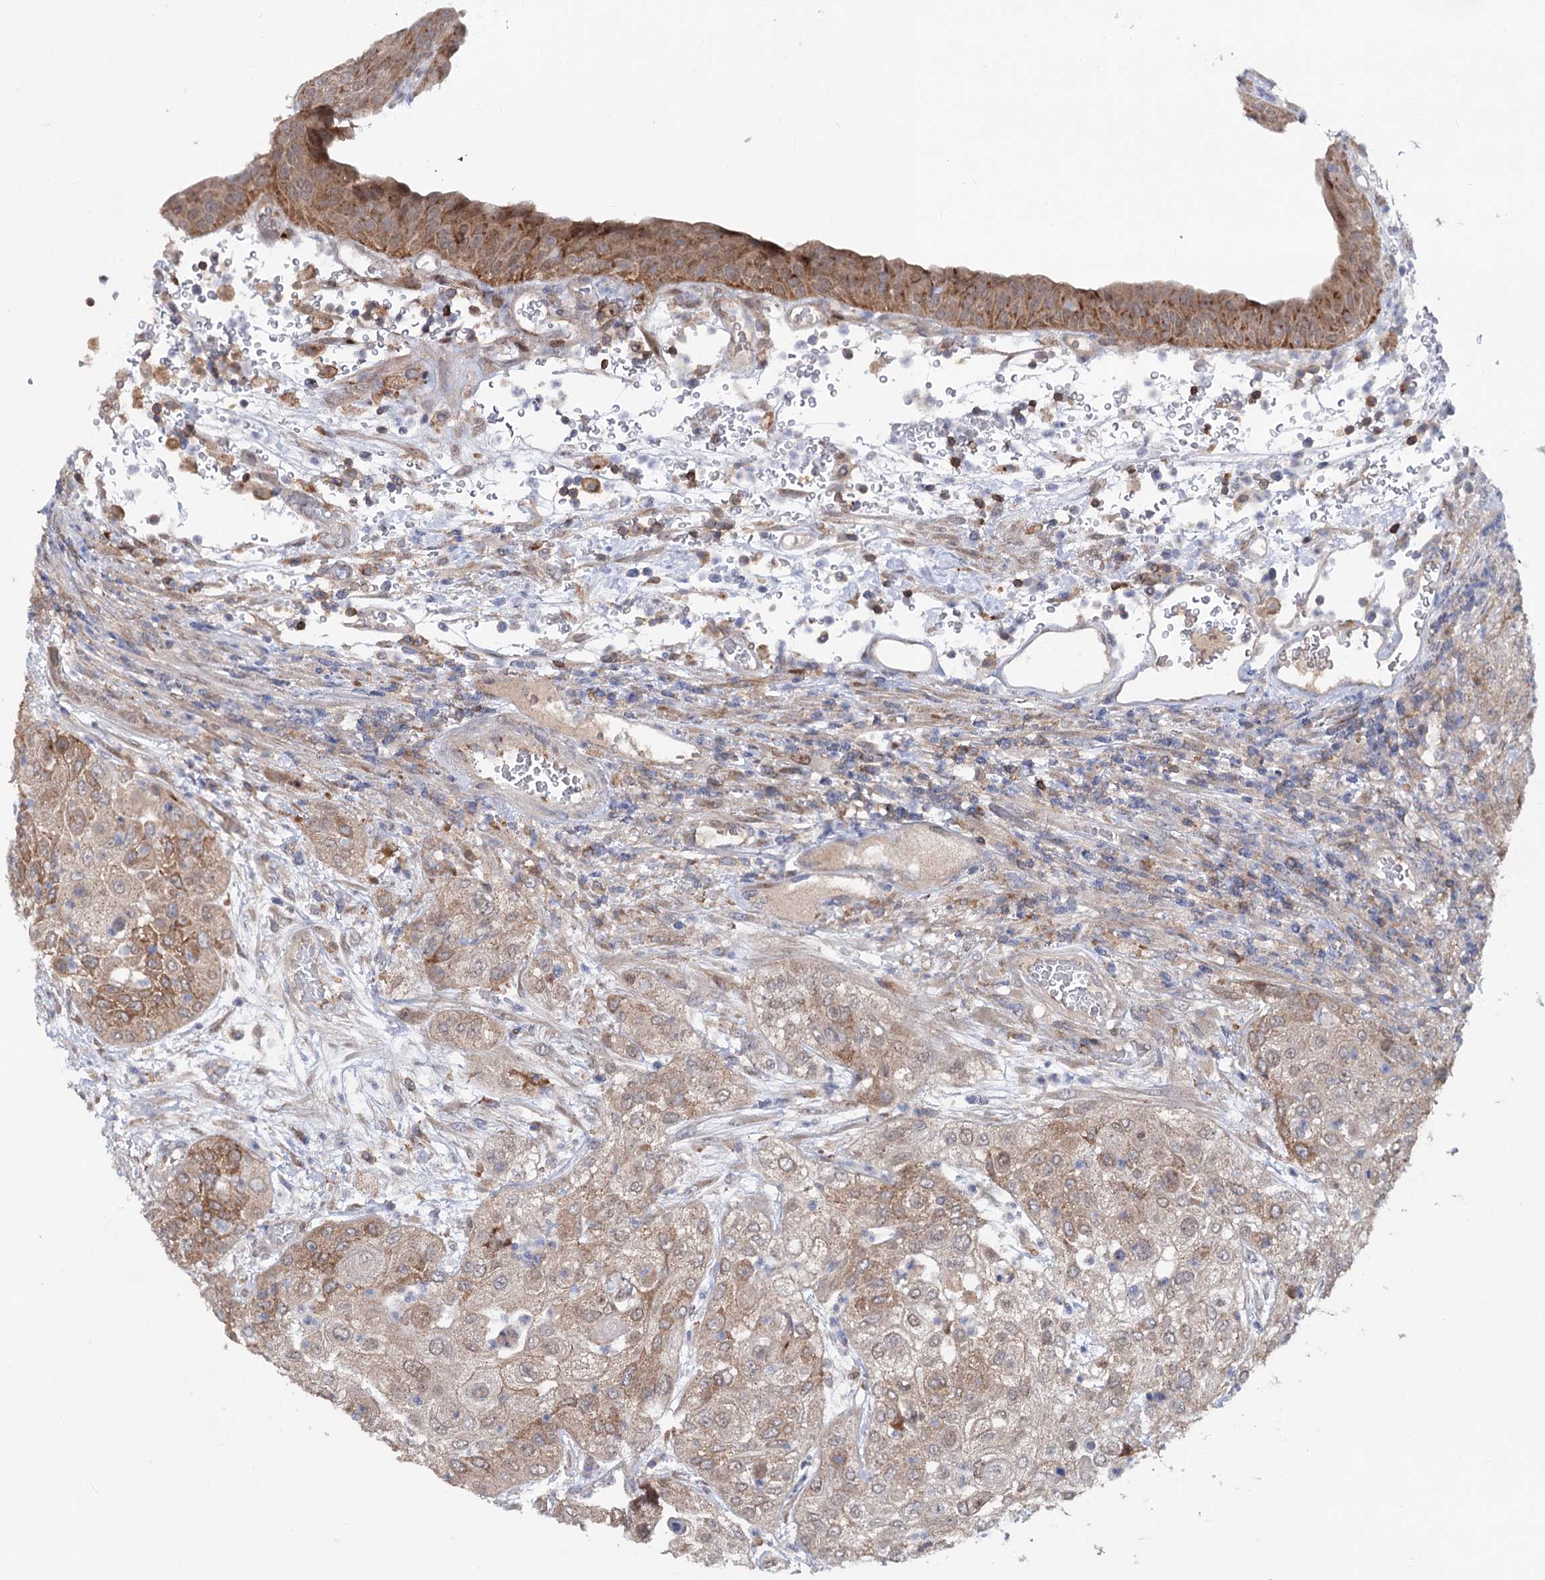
{"staining": {"intensity": "moderate", "quantity": "25%-75%", "location": "cytoplasmic/membranous"}, "tissue": "urothelial cancer", "cell_type": "Tumor cells", "image_type": "cancer", "snomed": [{"axis": "morphology", "description": "Urothelial carcinoma, High grade"}, {"axis": "topography", "description": "Urinary bladder"}], "caption": "This is an image of immunohistochemistry (IHC) staining of urothelial carcinoma (high-grade), which shows moderate positivity in the cytoplasmic/membranous of tumor cells.", "gene": "STX6", "patient": {"sex": "female", "age": 79}}